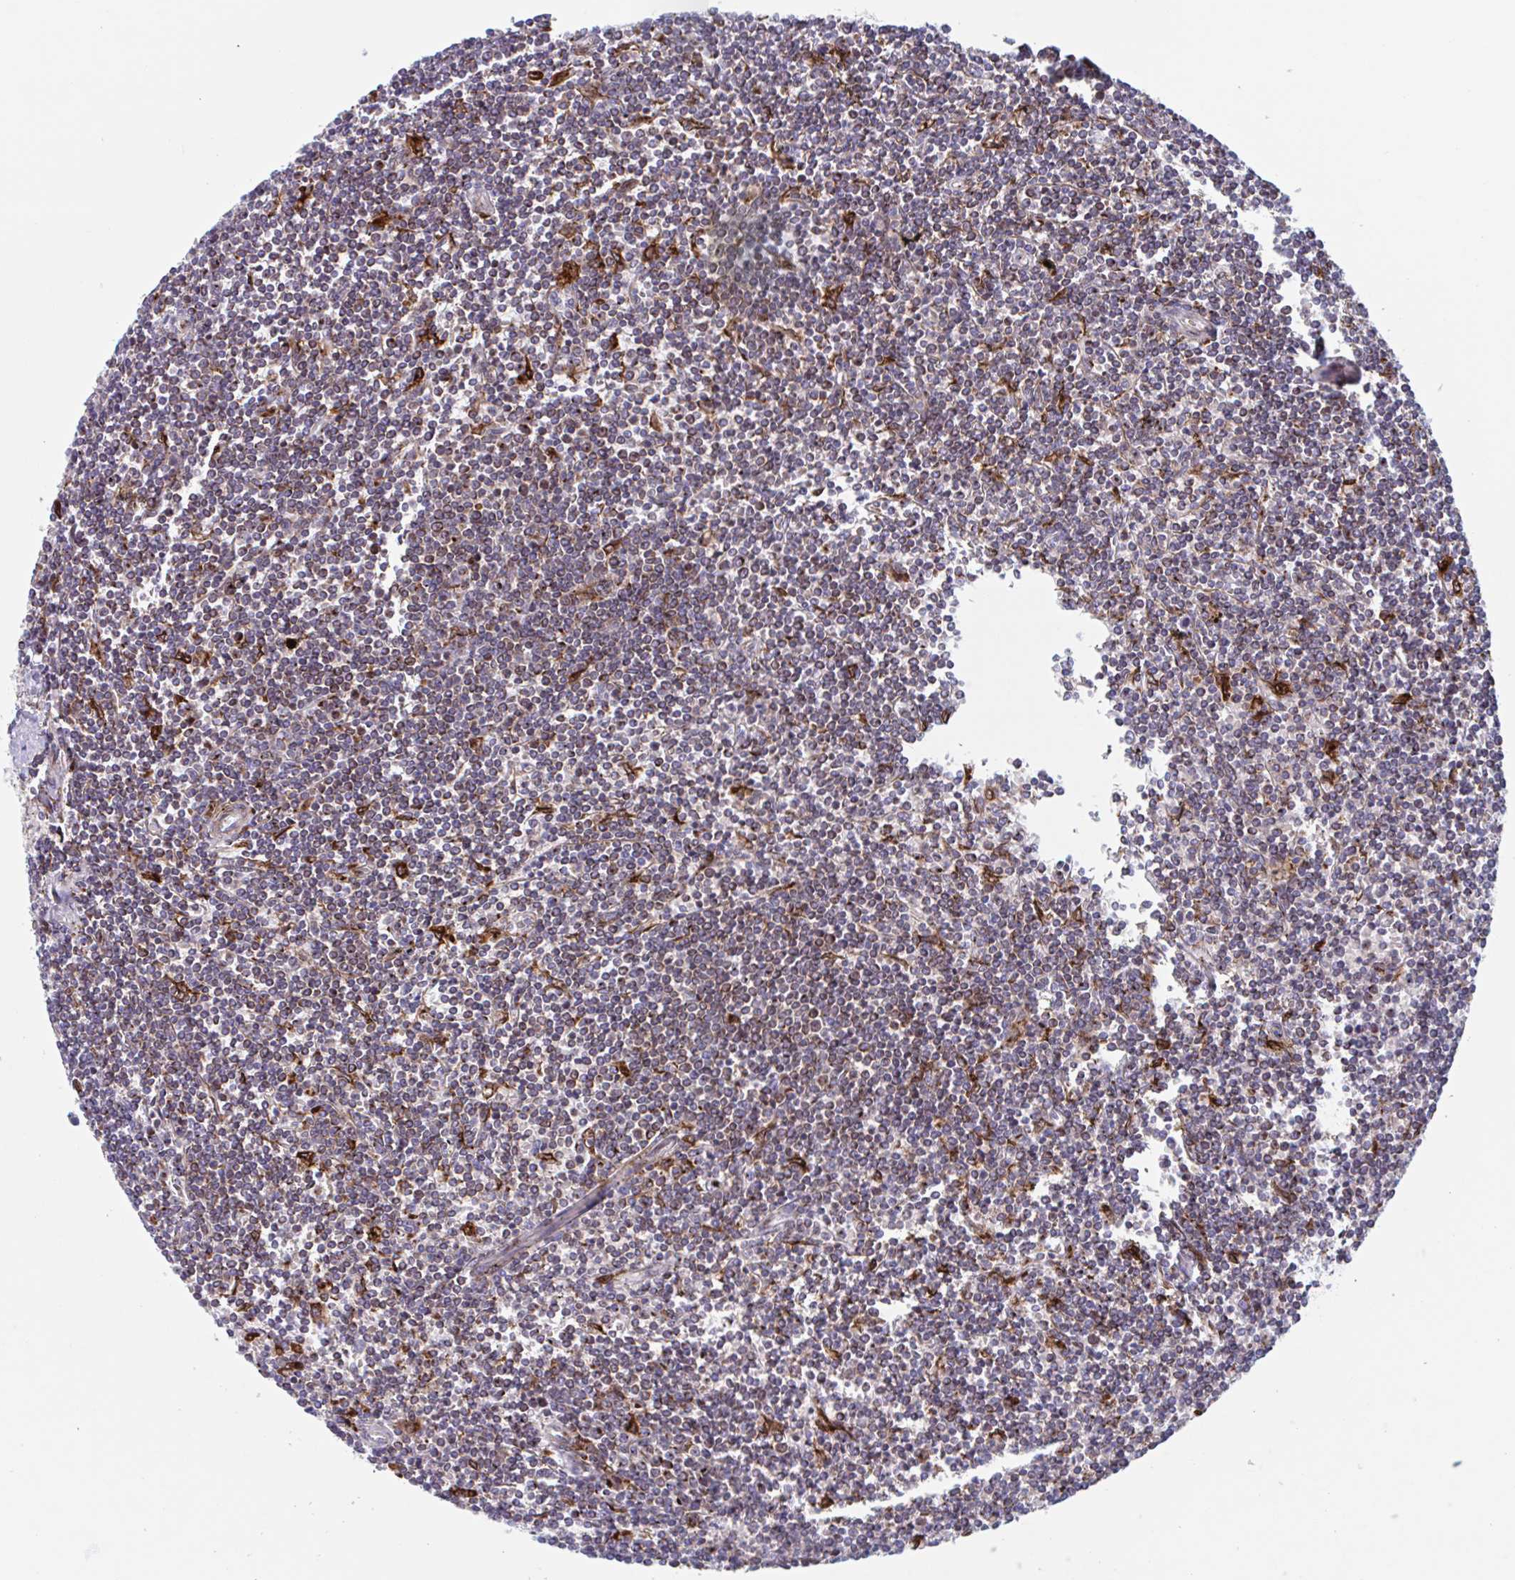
{"staining": {"intensity": "moderate", "quantity": "<25%", "location": "cytoplasmic/membranous"}, "tissue": "lymphoma", "cell_type": "Tumor cells", "image_type": "cancer", "snomed": [{"axis": "morphology", "description": "Malignant lymphoma, non-Hodgkin's type, Low grade"}, {"axis": "topography", "description": "Spleen"}], "caption": "Human lymphoma stained for a protein (brown) exhibits moderate cytoplasmic/membranous positive positivity in approximately <25% of tumor cells.", "gene": "RFK", "patient": {"sex": "male", "age": 78}}